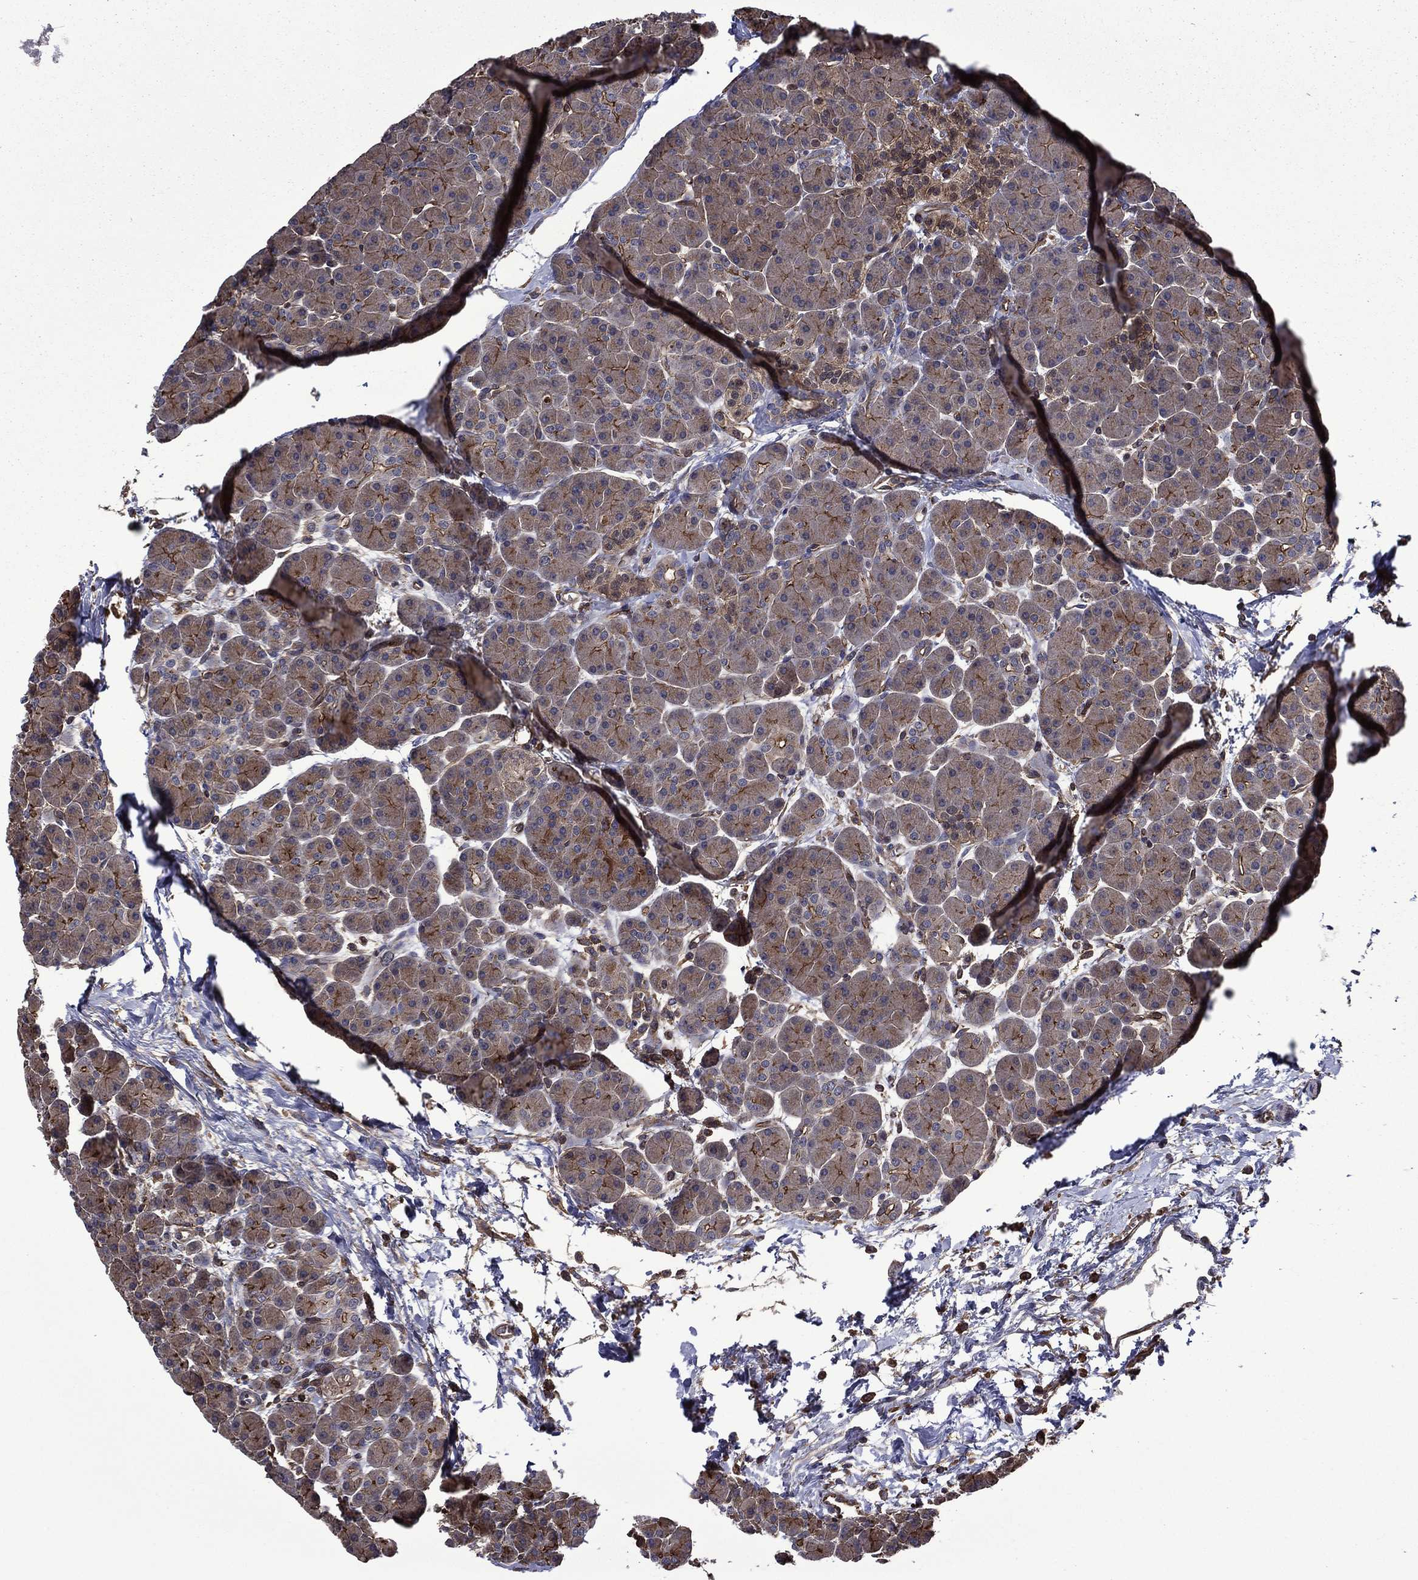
{"staining": {"intensity": "strong", "quantity": "<25%", "location": "cytoplasmic/membranous"}, "tissue": "pancreas", "cell_type": "Exocrine glandular cells", "image_type": "normal", "snomed": [{"axis": "morphology", "description": "Normal tissue, NOS"}, {"axis": "topography", "description": "Pancreas"}], "caption": "Exocrine glandular cells reveal medium levels of strong cytoplasmic/membranous expression in approximately <25% of cells in benign human pancreas. Nuclei are stained in blue.", "gene": "PLPP3", "patient": {"sex": "female", "age": 44}}